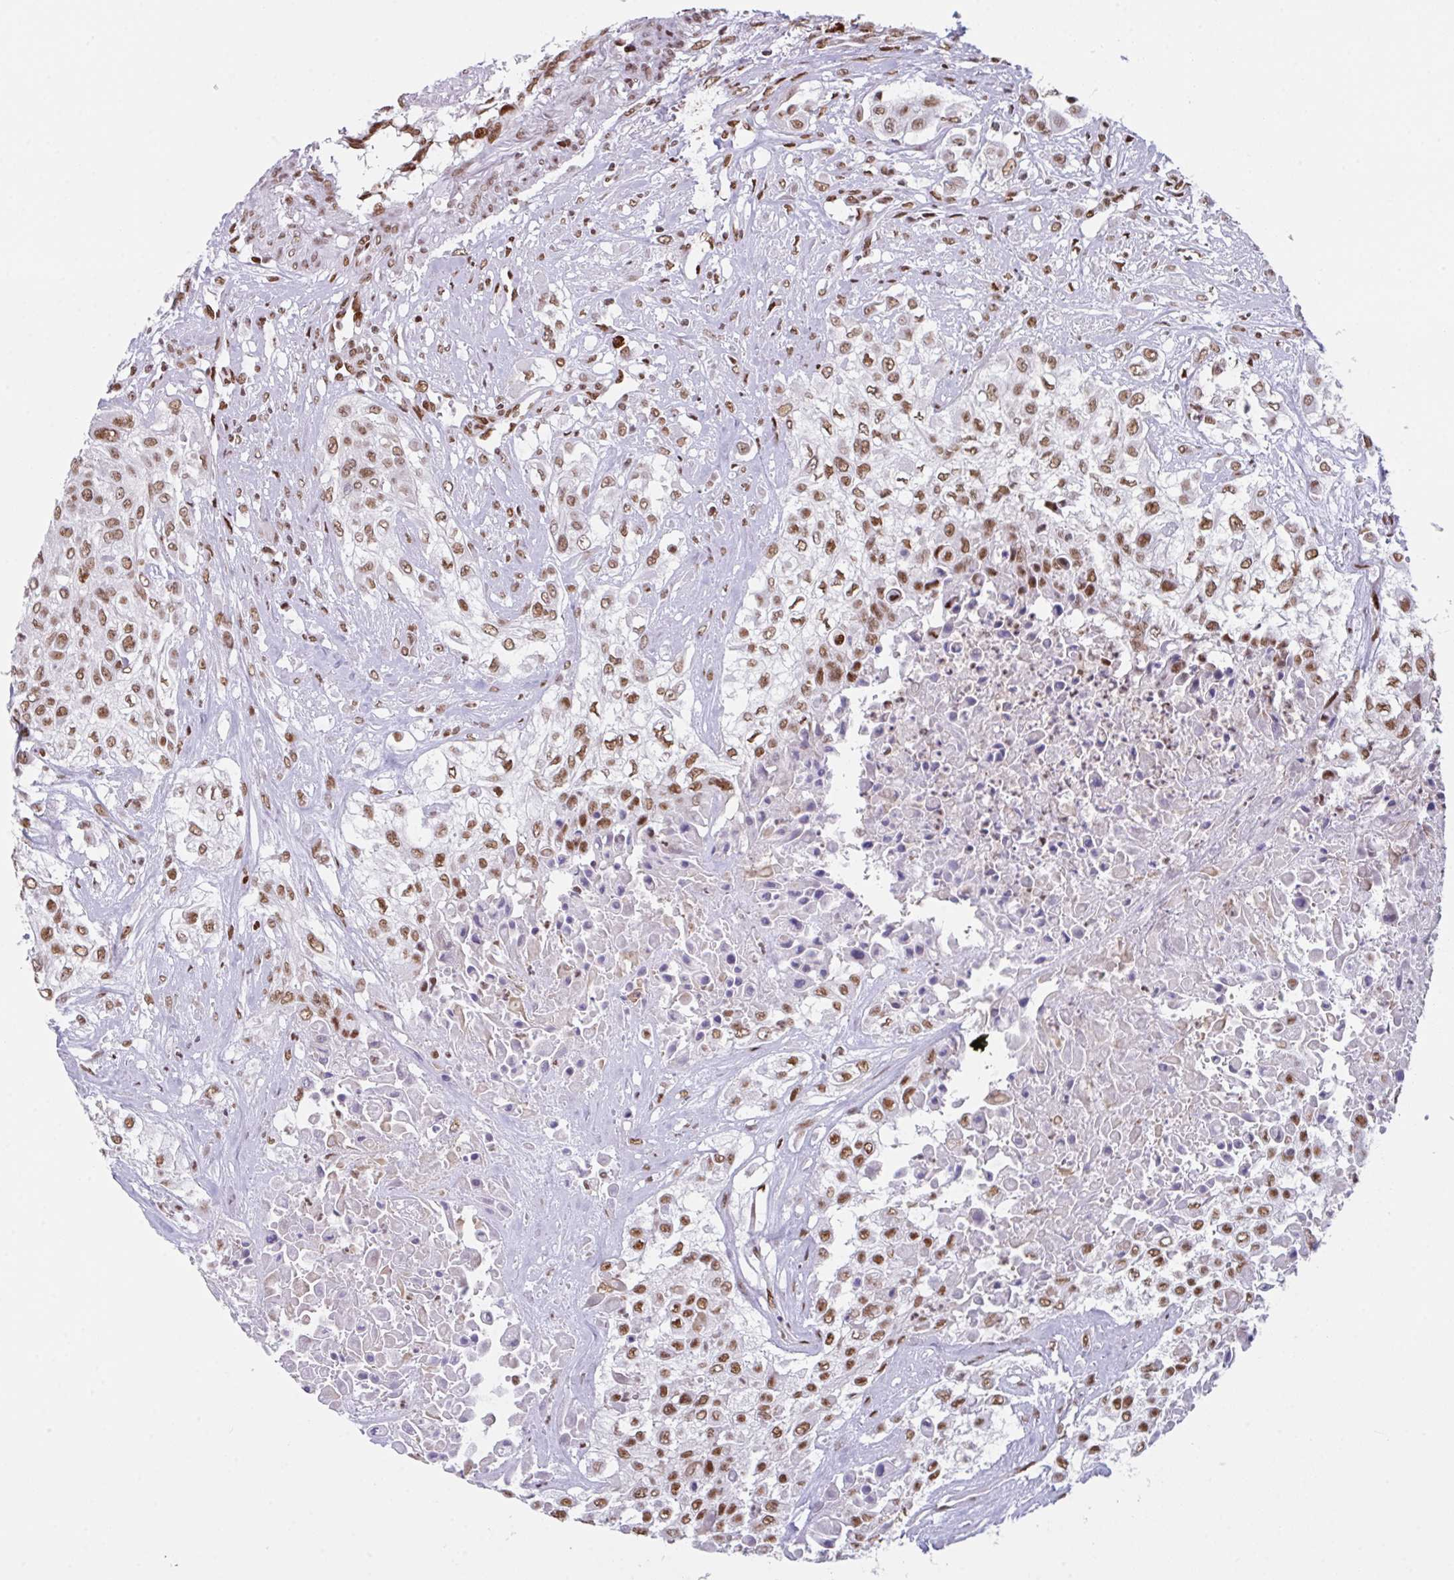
{"staining": {"intensity": "moderate", "quantity": ">75%", "location": "nuclear"}, "tissue": "urothelial cancer", "cell_type": "Tumor cells", "image_type": "cancer", "snomed": [{"axis": "morphology", "description": "Urothelial carcinoma, High grade"}, {"axis": "topography", "description": "Urinary bladder"}], "caption": "Protein analysis of urothelial cancer tissue reveals moderate nuclear expression in about >75% of tumor cells.", "gene": "CLP1", "patient": {"sex": "male", "age": 57}}